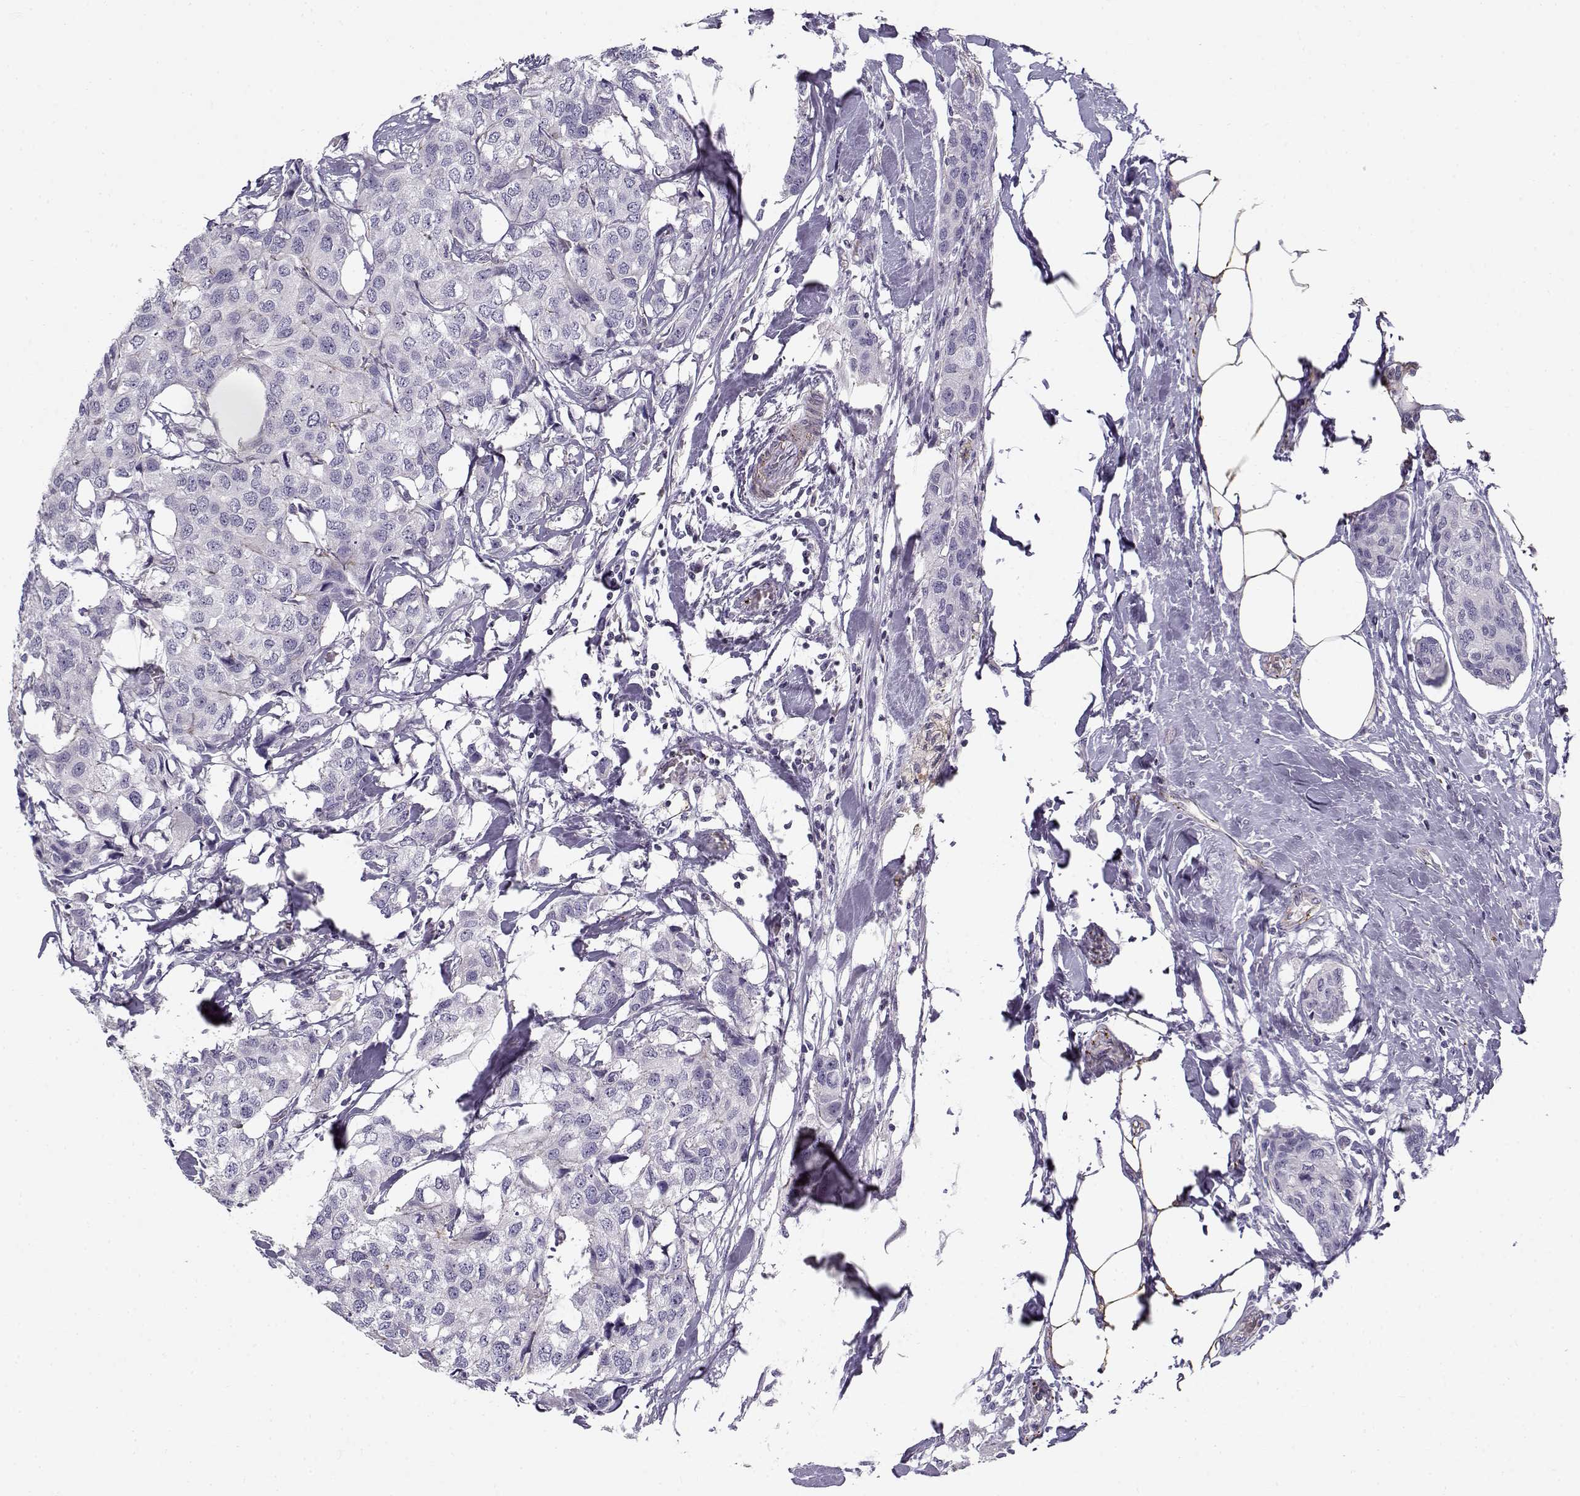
{"staining": {"intensity": "negative", "quantity": "none", "location": "none"}, "tissue": "breast cancer", "cell_type": "Tumor cells", "image_type": "cancer", "snomed": [{"axis": "morphology", "description": "Duct carcinoma"}, {"axis": "topography", "description": "Breast"}], "caption": "Immunohistochemistry (IHC) of invasive ductal carcinoma (breast) displays no staining in tumor cells.", "gene": "MYO1A", "patient": {"sex": "female", "age": 80}}